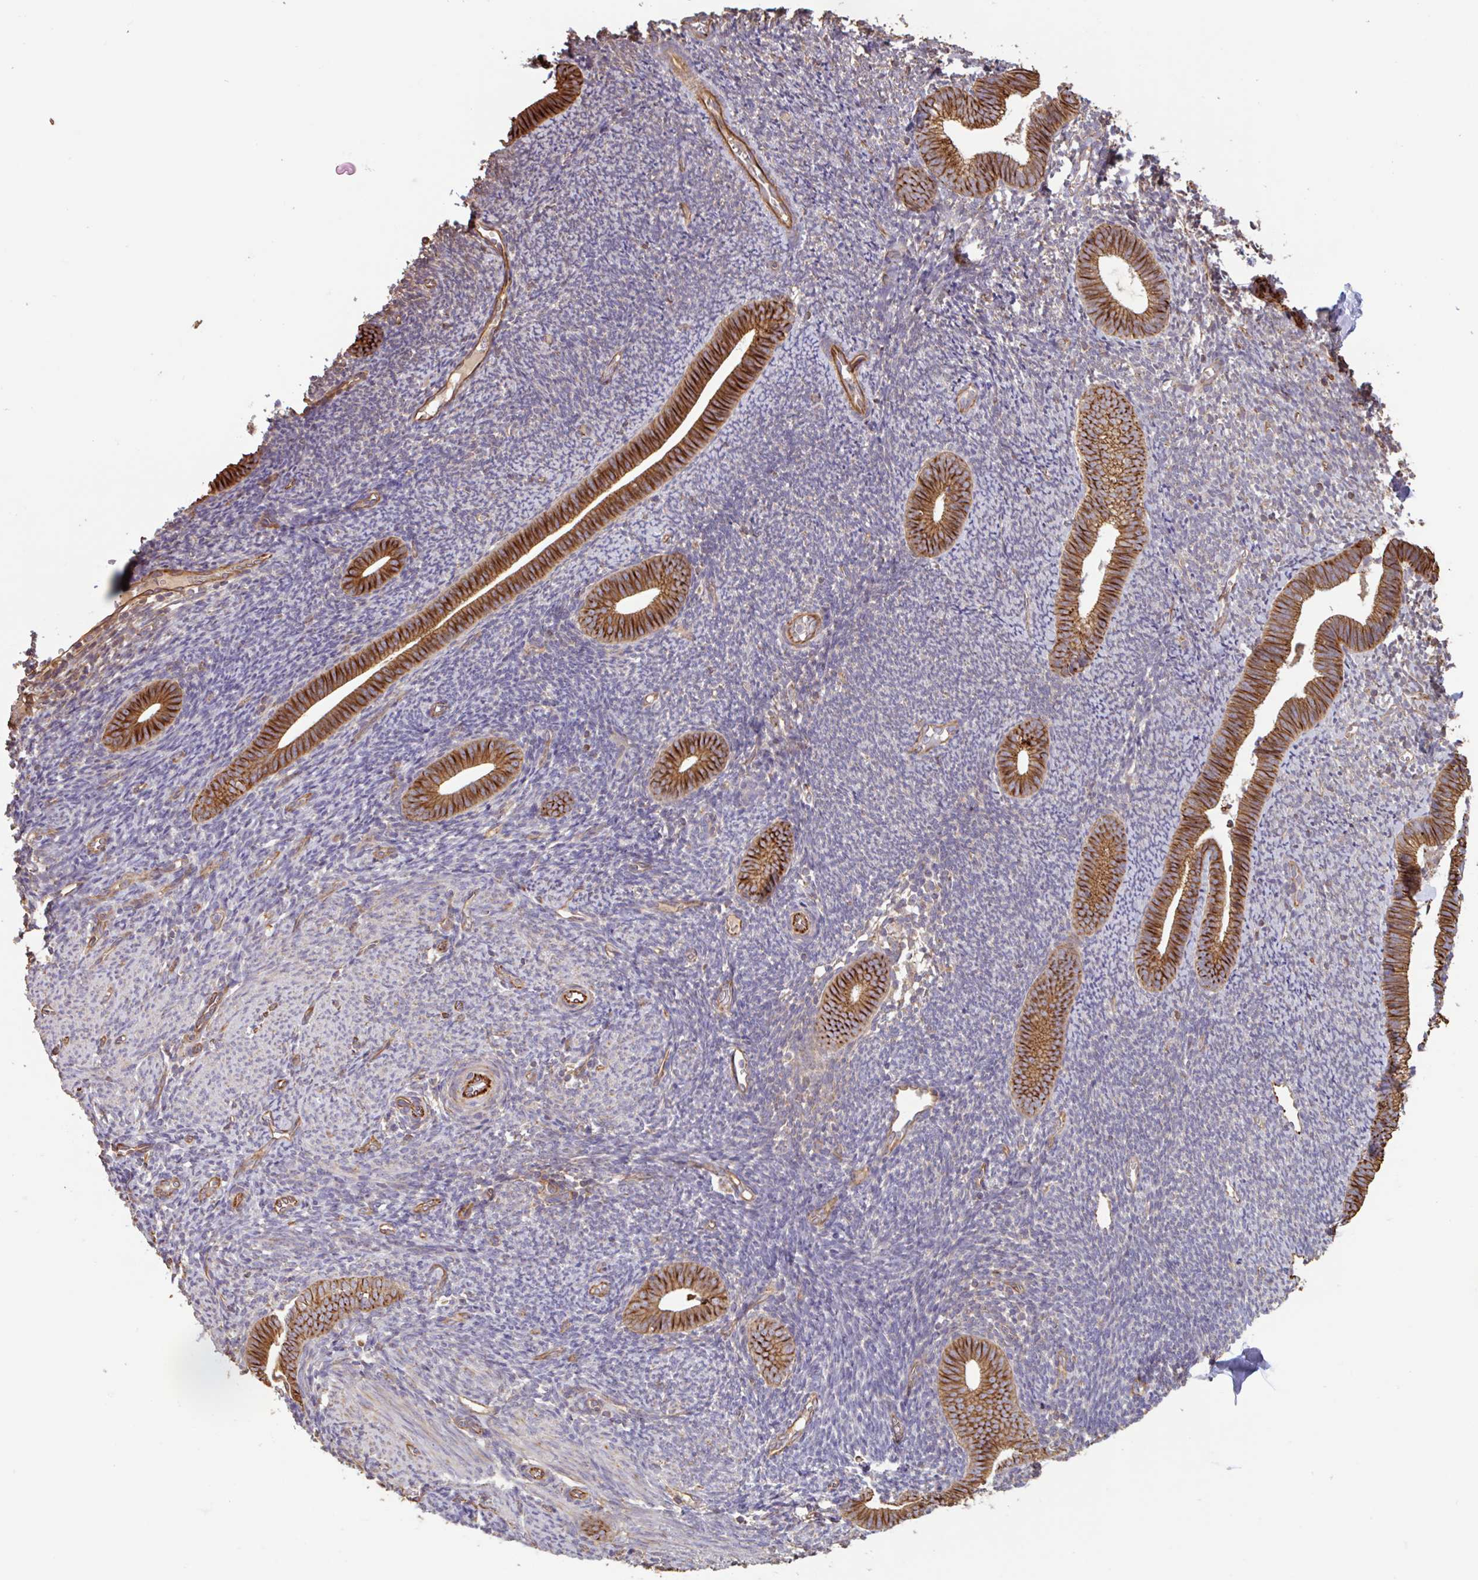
{"staining": {"intensity": "weak", "quantity": "25%-75%", "location": "cytoplasmic/membranous"}, "tissue": "endometrium", "cell_type": "Cells in endometrial stroma", "image_type": "normal", "snomed": [{"axis": "morphology", "description": "Normal tissue, NOS"}, {"axis": "topography", "description": "Endometrium"}], "caption": "Benign endometrium reveals weak cytoplasmic/membranous positivity in approximately 25%-75% of cells in endometrial stroma, visualized by immunohistochemistry. The protein is stained brown, and the nuclei are stained in blue (DAB IHC with brightfield microscopy, high magnification).", "gene": "ZNF790", "patient": {"sex": "female", "age": 39}}